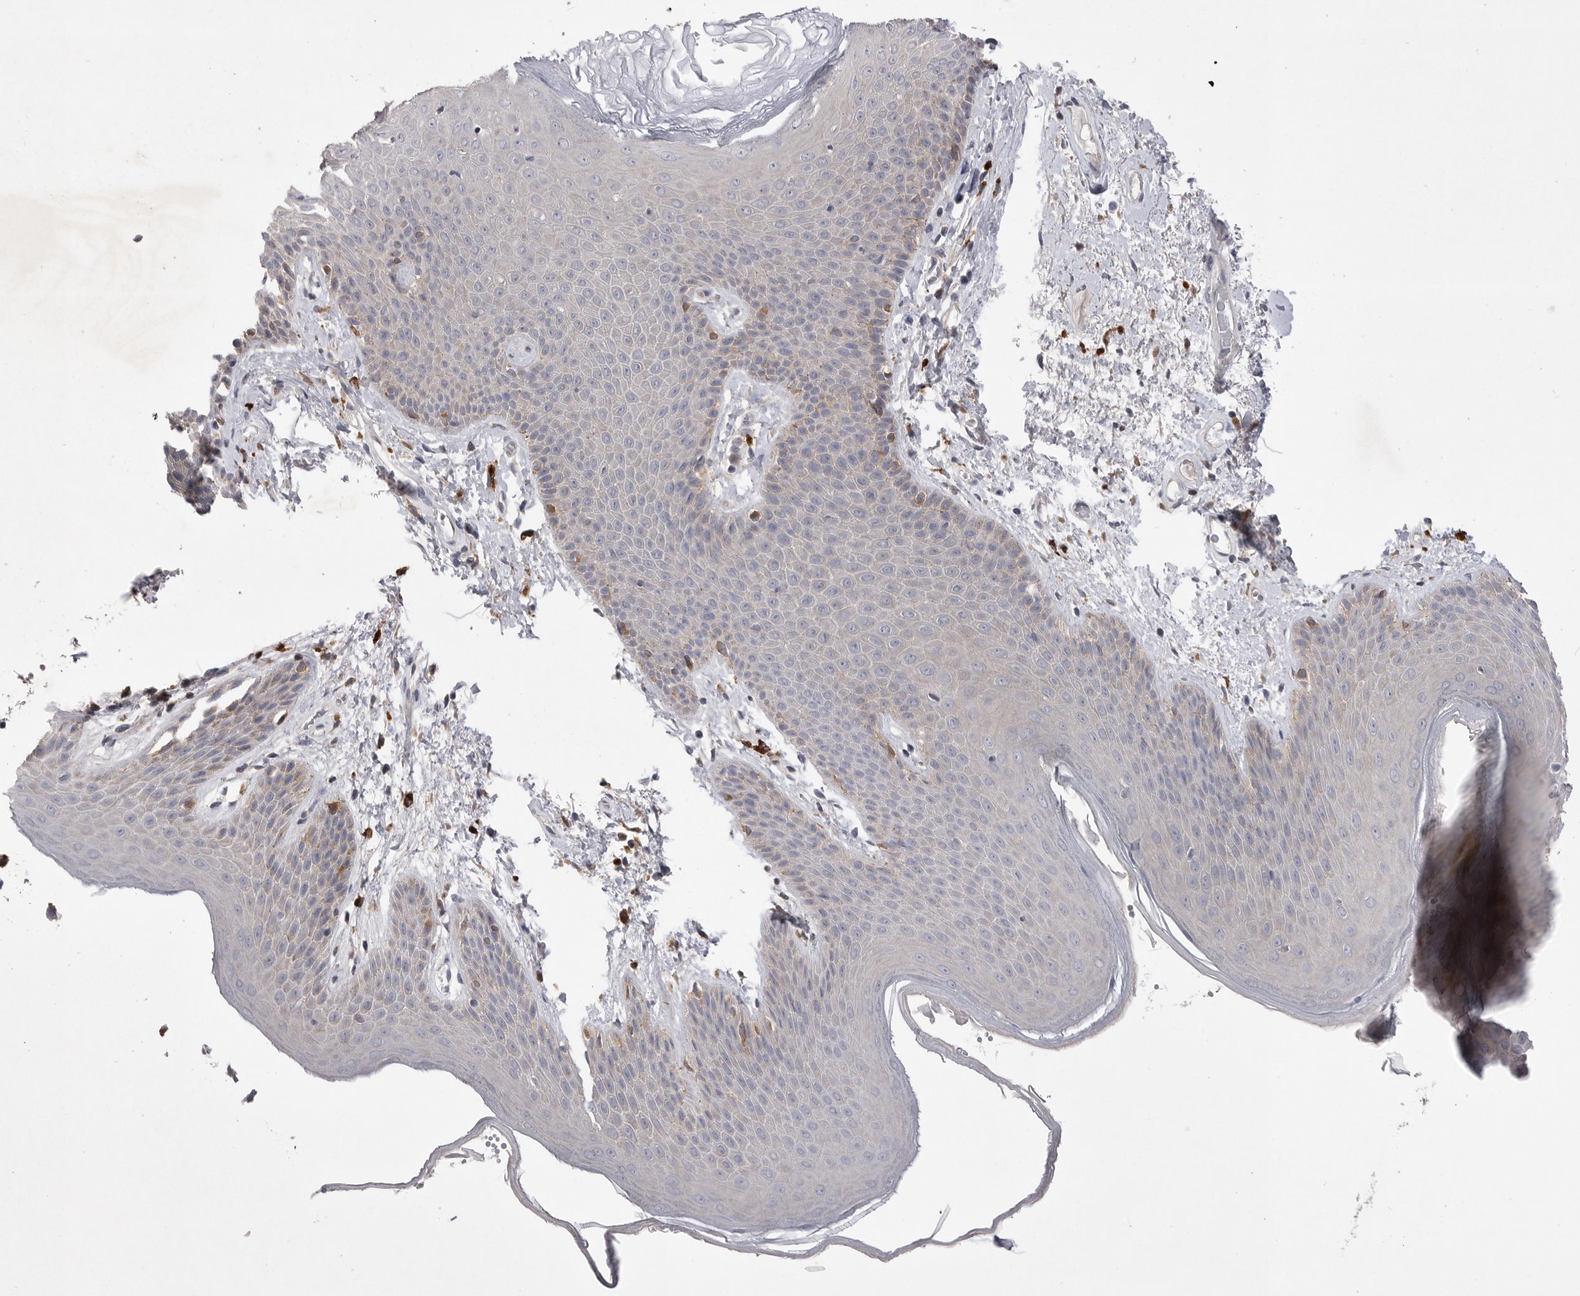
{"staining": {"intensity": "weak", "quantity": "<25%", "location": "cytoplasmic/membranous"}, "tissue": "skin", "cell_type": "Epidermal cells", "image_type": "normal", "snomed": [{"axis": "morphology", "description": "Normal tissue, NOS"}, {"axis": "topography", "description": "Anal"}], "caption": "A high-resolution histopathology image shows immunohistochemistry (IHC) staining of benign skin, which shows no significant positivity in epidermal cells.", "gene": "VAC14", "patient": {"sex": "male", "age": 74}}